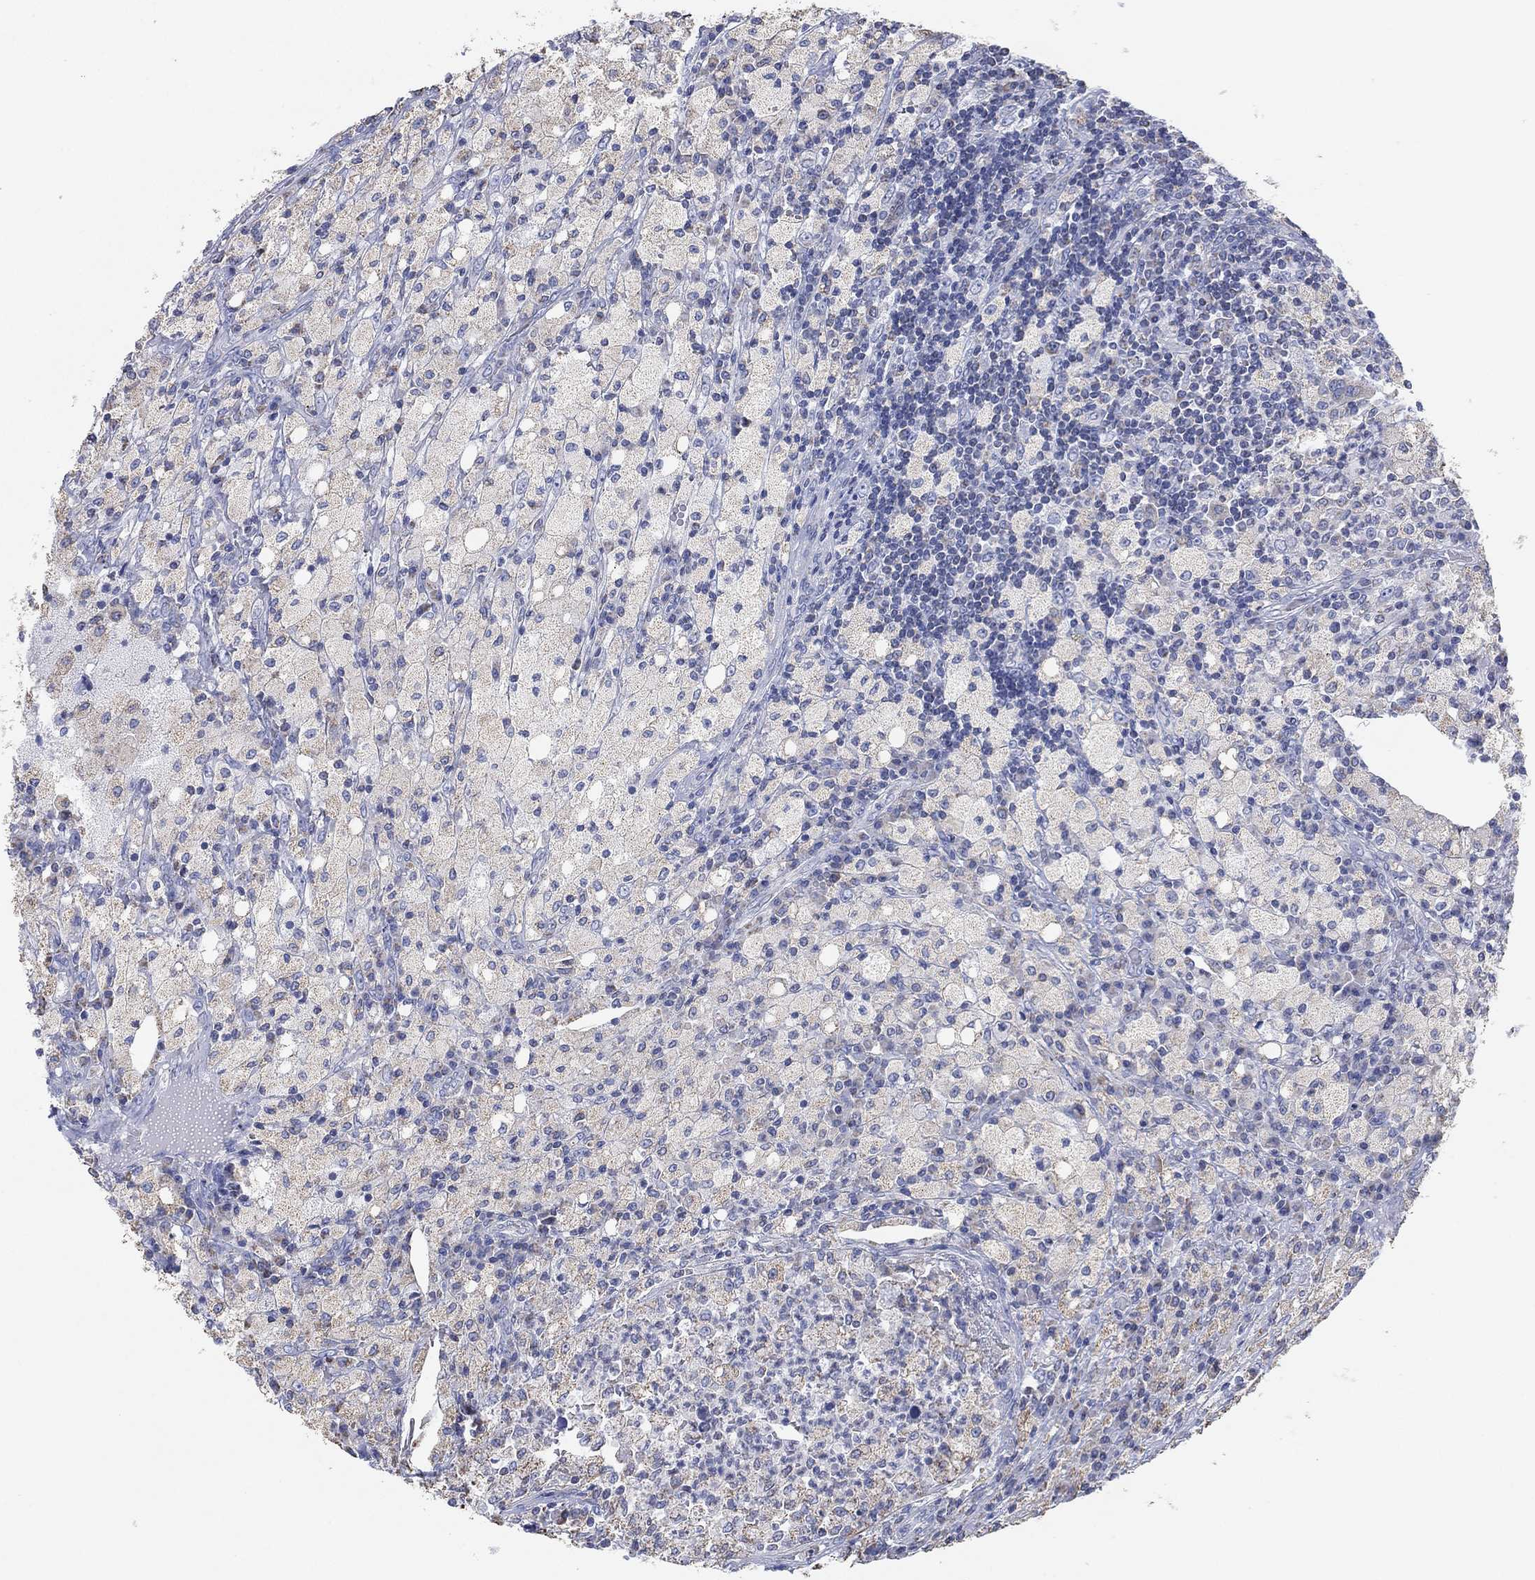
{"staining": {"intensity": "negative", "quantity": "none", "location": "none"}, "tissue": "testis cancer", "cell_type": "Tumor cells", "image_type": "cancer", "snomed": [{"axis": "morphology", "description": "Necrosis, NOS"}, {"axis": "morphology", "description": "Carcinoma, Embryonal, NOS"}, {"axis": "topography", "description": "Testis"}], "caption": "There is no significant staining in tumor cells of testis cancer.", "gene": "CFTR", "patient": {"sex": "male", "age": 19}}